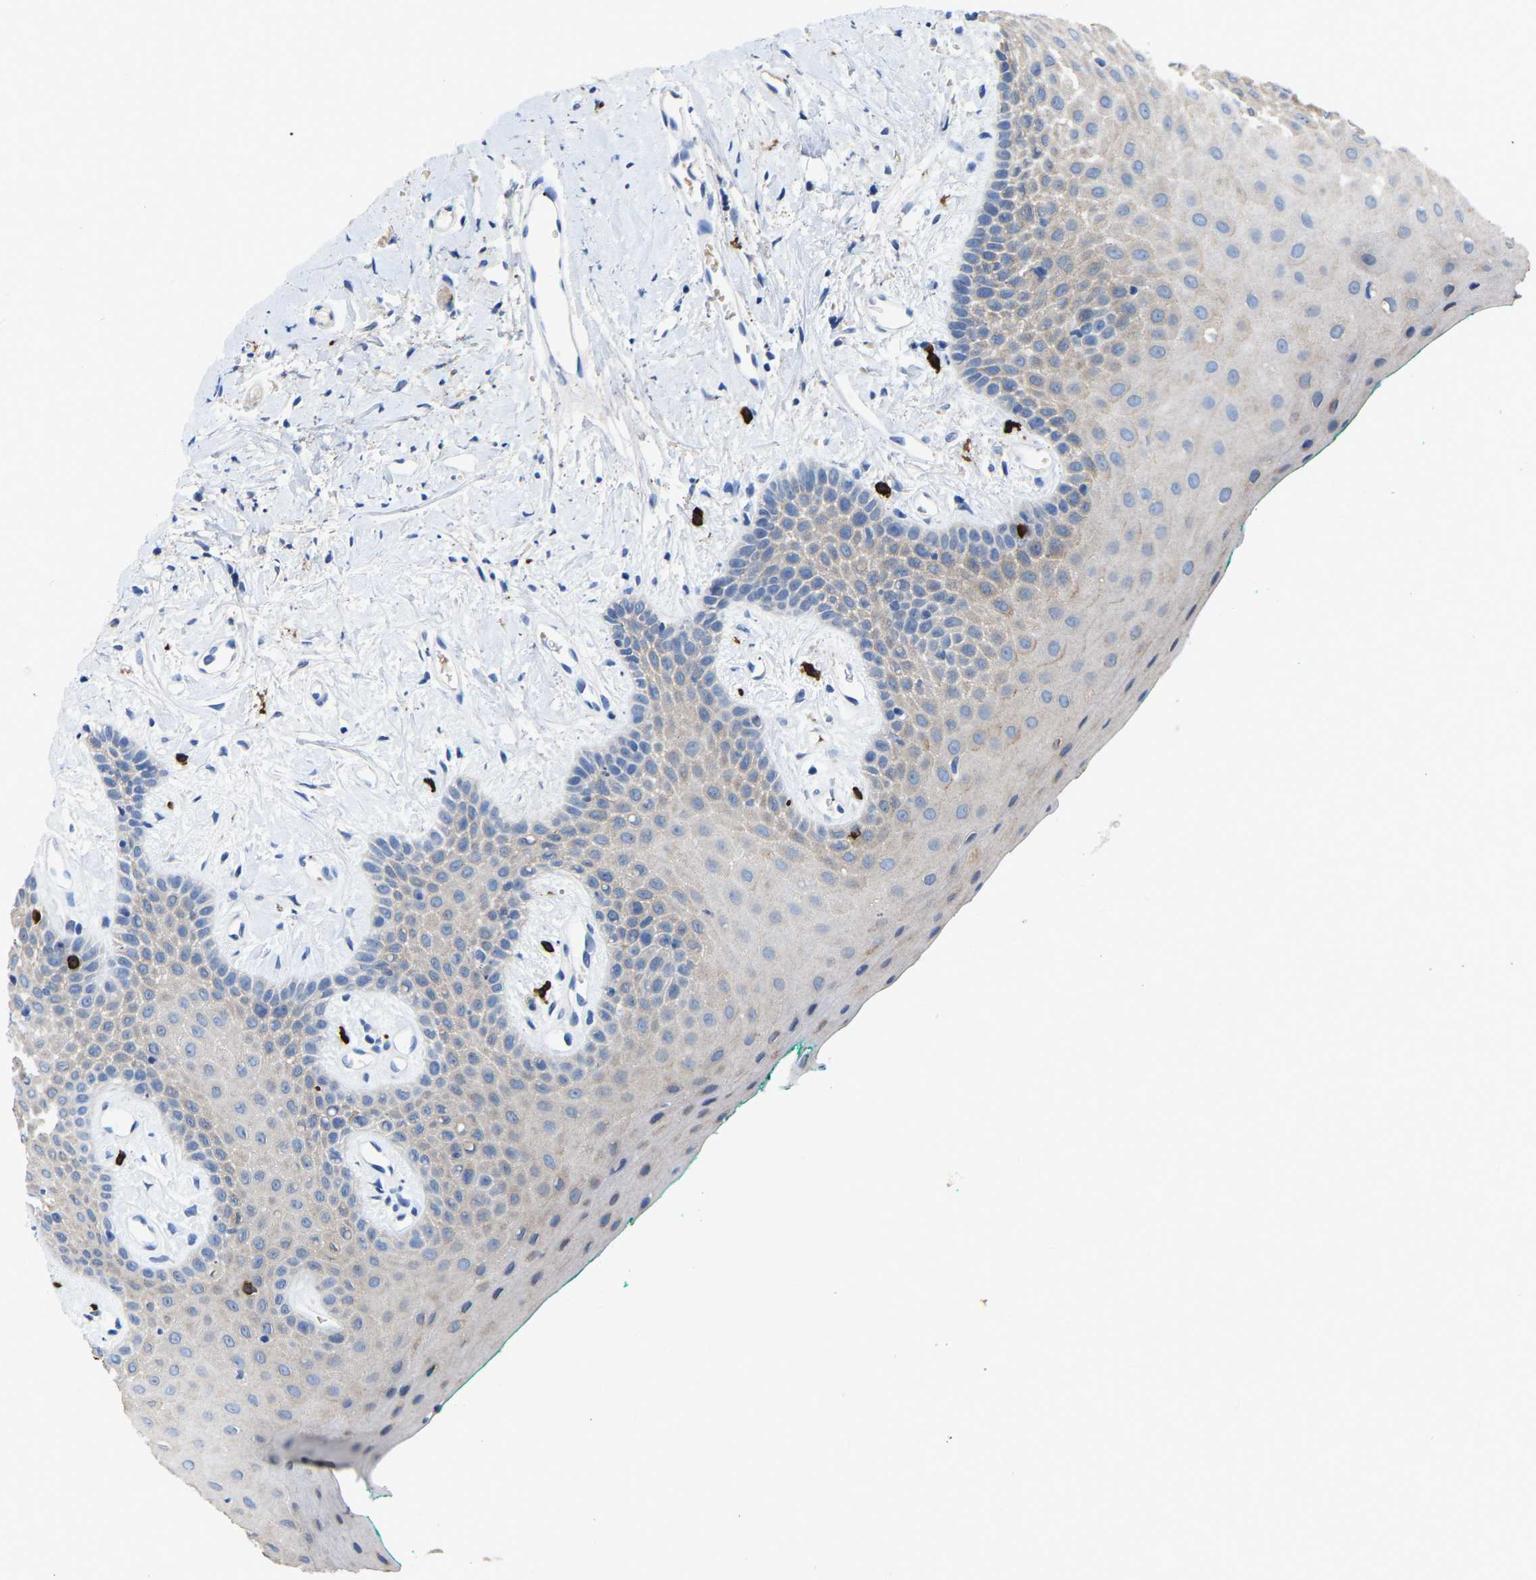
{"staining": {"intensity": "weak", "quantity": "<25%", "location": "cytoplasmic/membranous"}, "tissue": "oral mucosa", "cell_type": "Squamous epithelial cells", "image_type": "normal", "snomed": [{"axis": "morphology", "description": "Normal tissue, NOS"}, {"axis": "morphology", "description": "Squamous cell carcinoma, NOS"}, {"axis": "topography", "description": "Oral tissue"}, {"axis": "topography", "description": "Salivary gland"}, {"axis": "topography", "description": "Head-Neck"}], "caption": "This micrograph is of benign oral mucosa stained with immunohistochemistry to label a protein in brown with the nuclei are counter-stained blue. There is no expression in squamous epithelial cells. The staining is performed using DAB brown chromogen with nuclei counter-stained in using hematoxylin.", "gene": "RAB27B", "patient": {"sex": "female", "age": 62}}